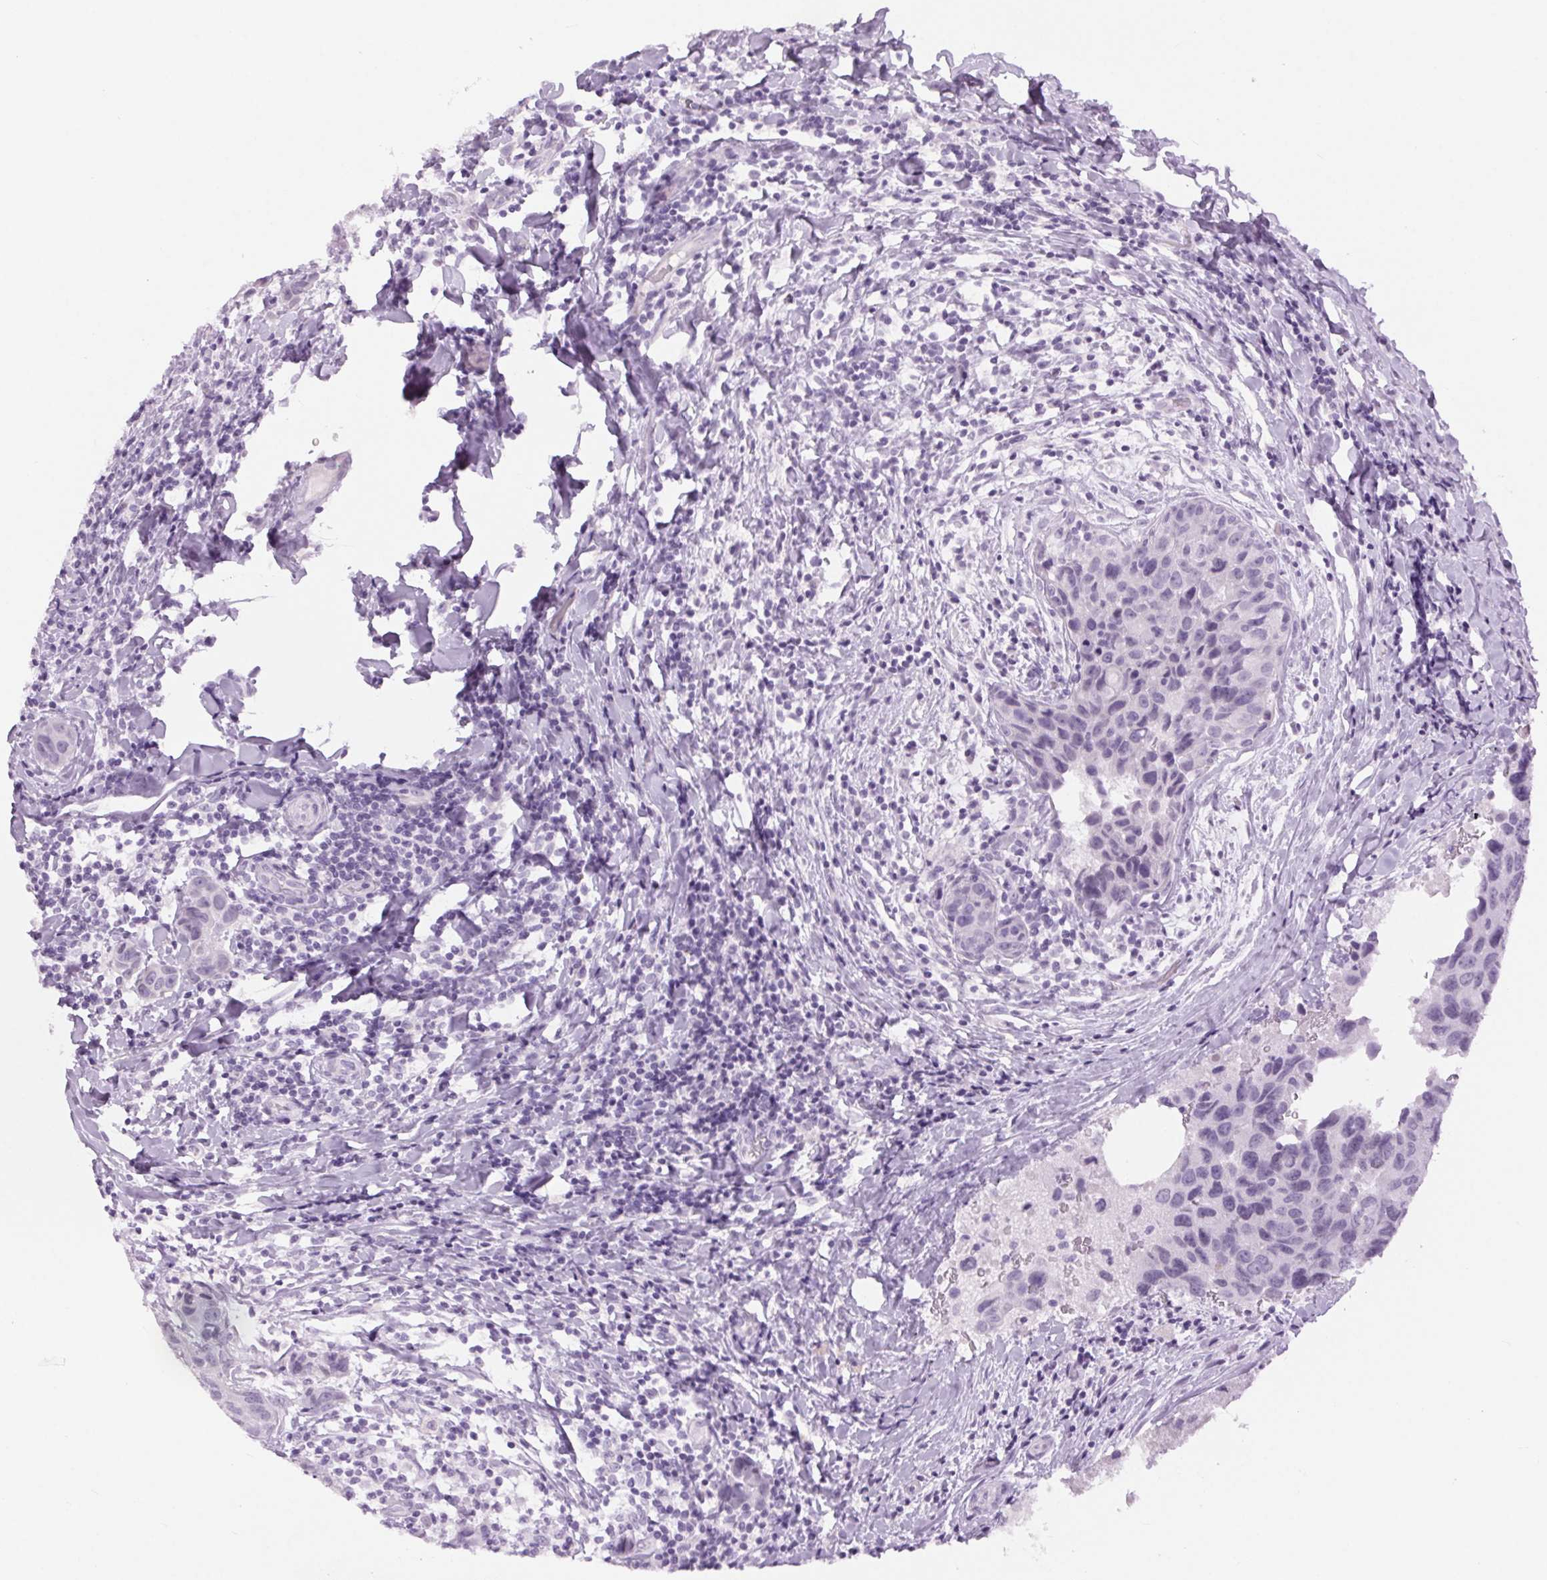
{"staining": {"intensity": "negative", "quantity": "none", "location": "none"}, "tissue": "breast cancer", "cell_type": "Tumor cells", "image_type": "cancer", "snomed": [{"axis": "morphology", "description": "Duct carcinoma"}, {"axis": "topography", "description": "Breast"}], "caption": "Human breast cancer stained for a protein using immunohistochemistry shows no expression in tumor cells.", "gene": "BEND2", "patient": {"sex": "female", "age": 24}}